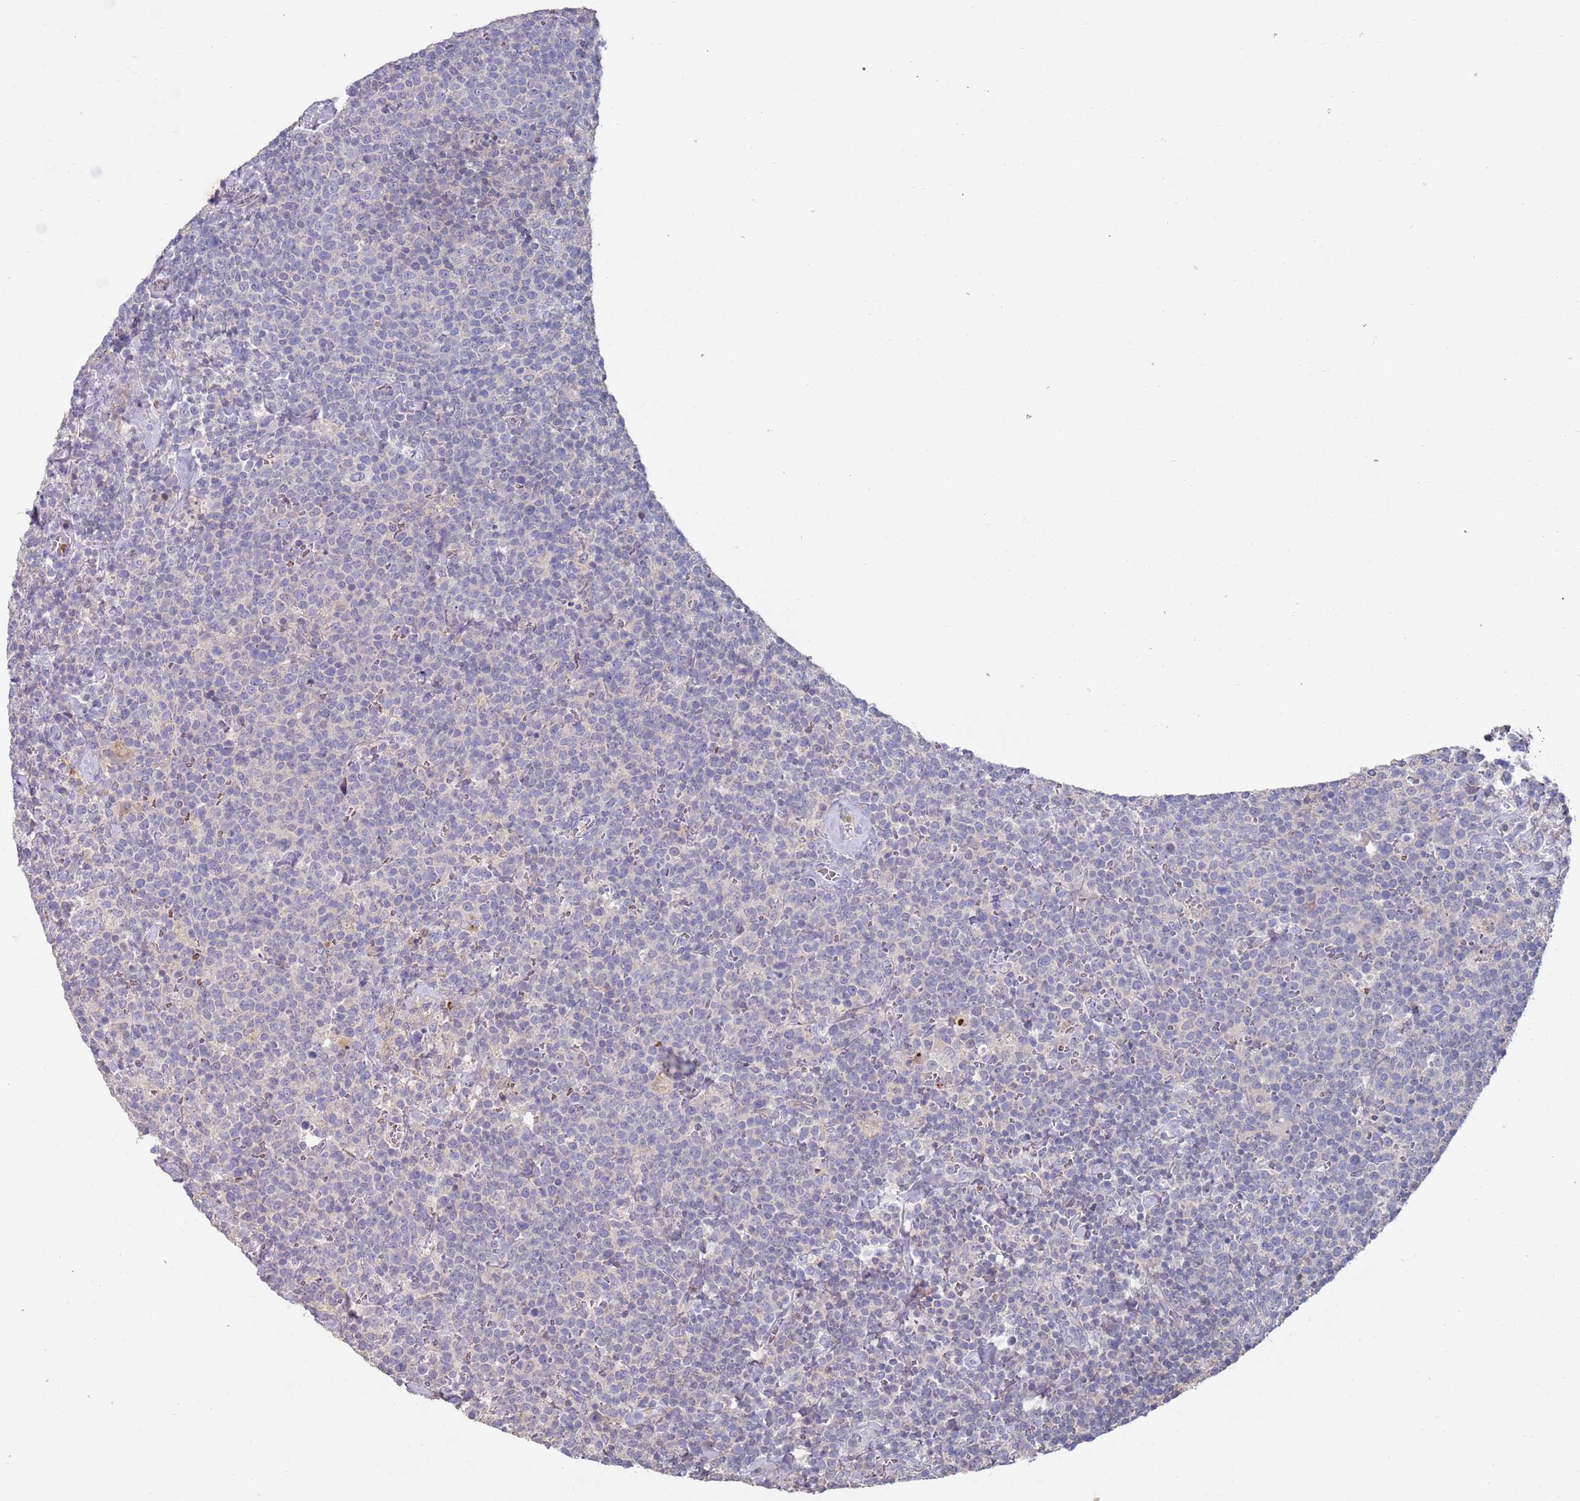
{"staining": {"intensity": "negative", "quantity": "none", "location": "none"}, "tissue": "lymphoma", "cell_type": "Tumor cells", "image_type": "cancer", "snomed": [{"axis": "morphology", "description": "Malignant lymphoma, non-Hodgkin's type, High grade"}, {"axis": "topography", "description": "Lymph node"}], "caption": "Immunohistochemistry (IHC) histopathology image of high-grade malignant lymphoma, non-Hodgkin's type stained for a protein (brown), which exhibits no staining in tumor cells. (Stains: DAB immunohistochemistry with hematoxylin counter stain, Microscopy: brightfield microscopy at high magnification).", "gene": "LACC1", "patient": {"sex": "male", "age": 61}}